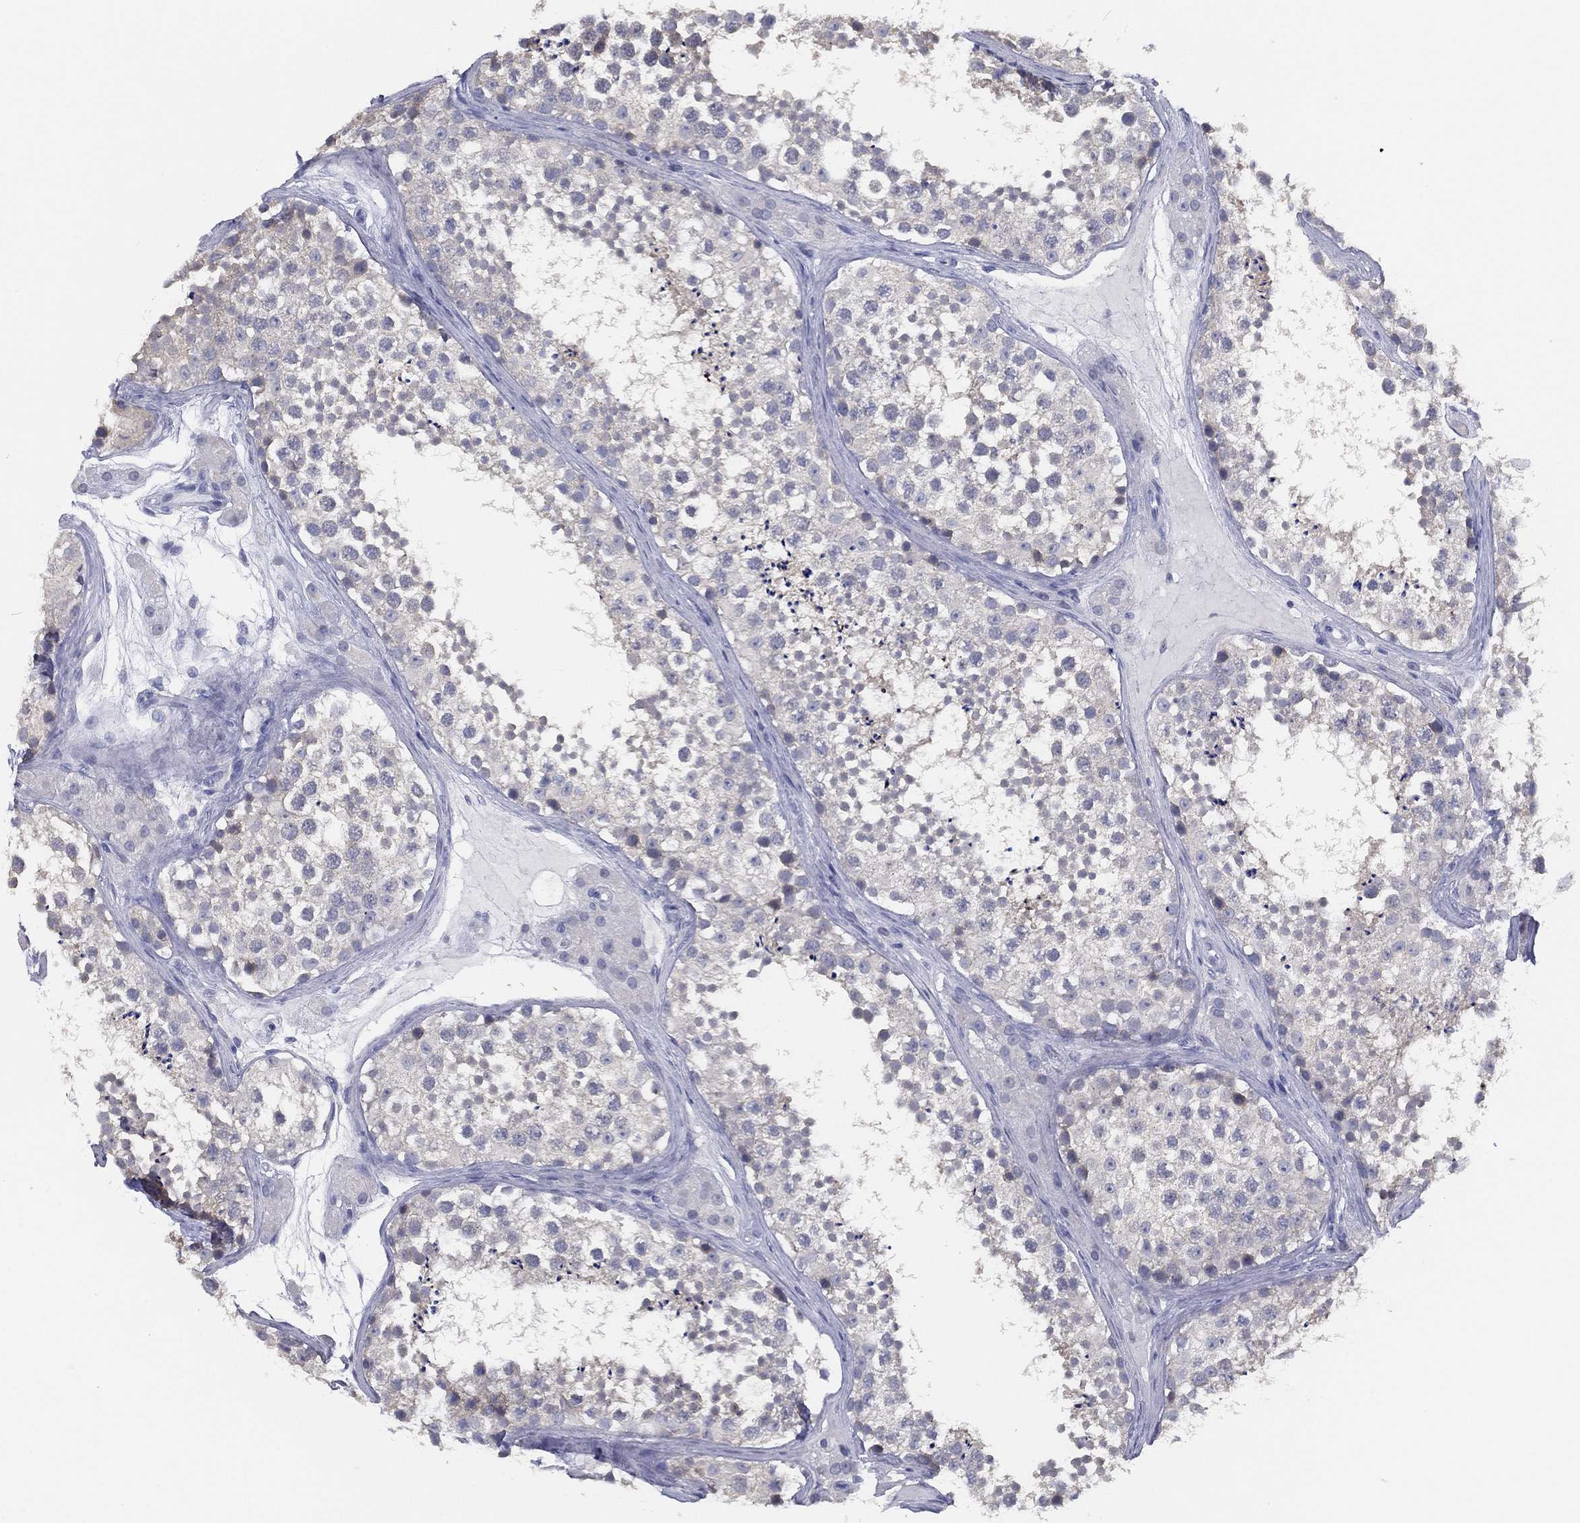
{"staining": {"intensity": "negative", "quantity": "none", "location": "none"}, "tissue": "testis", "cell_type": "Cells in seminiferous ducts", "image_type": "normal", "snomed": [{"axis": "morphology", "description": "Normal tissue, NOS"}, {"axis": "topography", "description": "Testis"}], "caption": "Immunohistochemical staining of benign testis reveals no significant expression in cells in seminiferous ducts. (IHC, brightfield microscopy, high magnification).", "gene": "SLC13A4", "patient": {"sex": "male", "age": 41}}